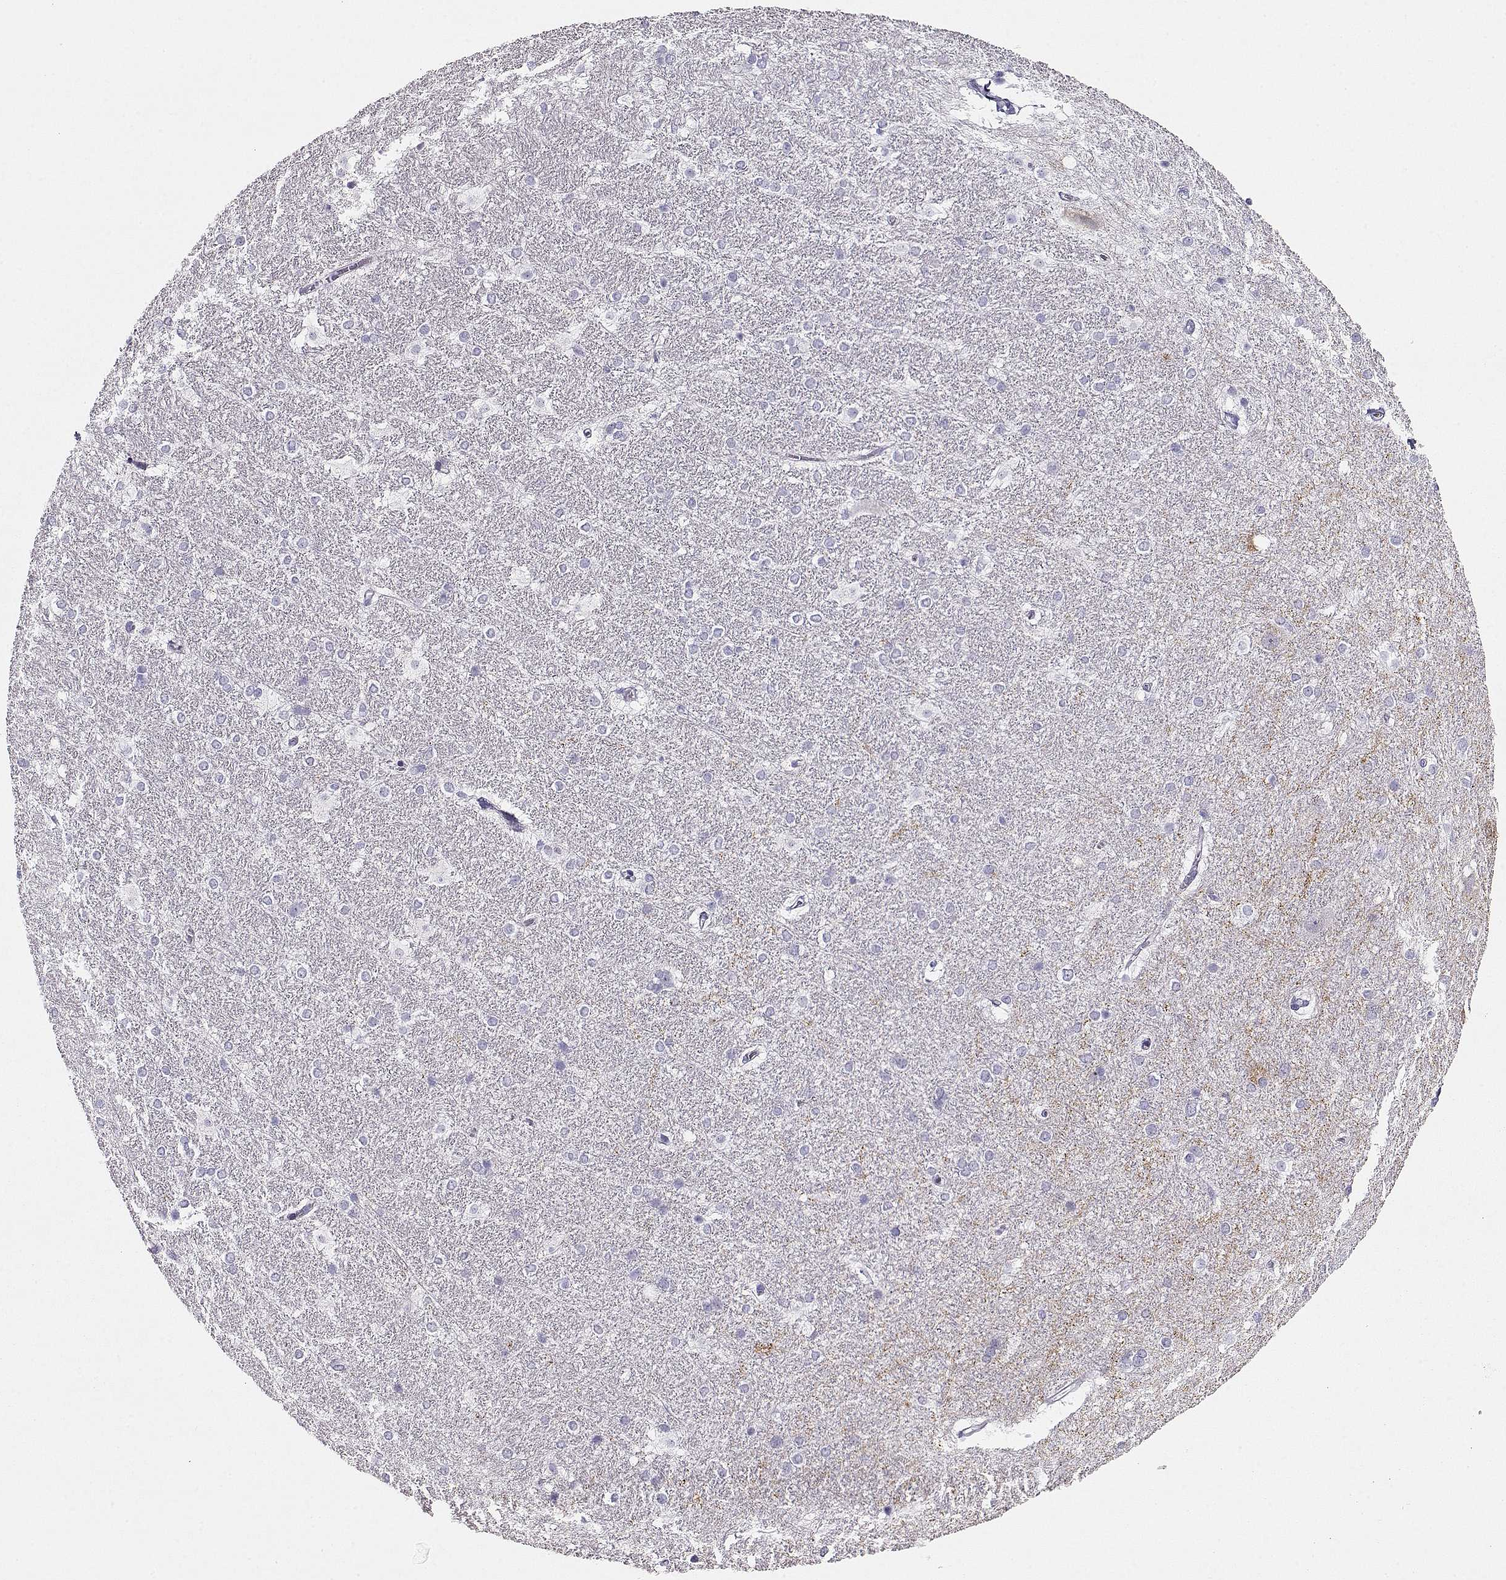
{"staining": {"intensity": "negative", "quantity": "none", "location": "none"}, "tissue": "hippocampus", "cell_type": "Glial cells", "image_type": "normal", "snomed": [{"axis": "morphology", "description": "Normal tissue, NOS"}, {"axis": "topography", "description": "Cerebral cortex"}, {"axis": "topography", "description": "Hippocampus"}], "caption": "There is no significant staining in glial cells of hippocampus. (DAB (3,3'-diaminobenzidine) immunohistochemistry (IHC) visualized using brightfield microscopy, high magnification).", "gene": "ACTN2", "patient": {"sex": "female", "age": 19}}